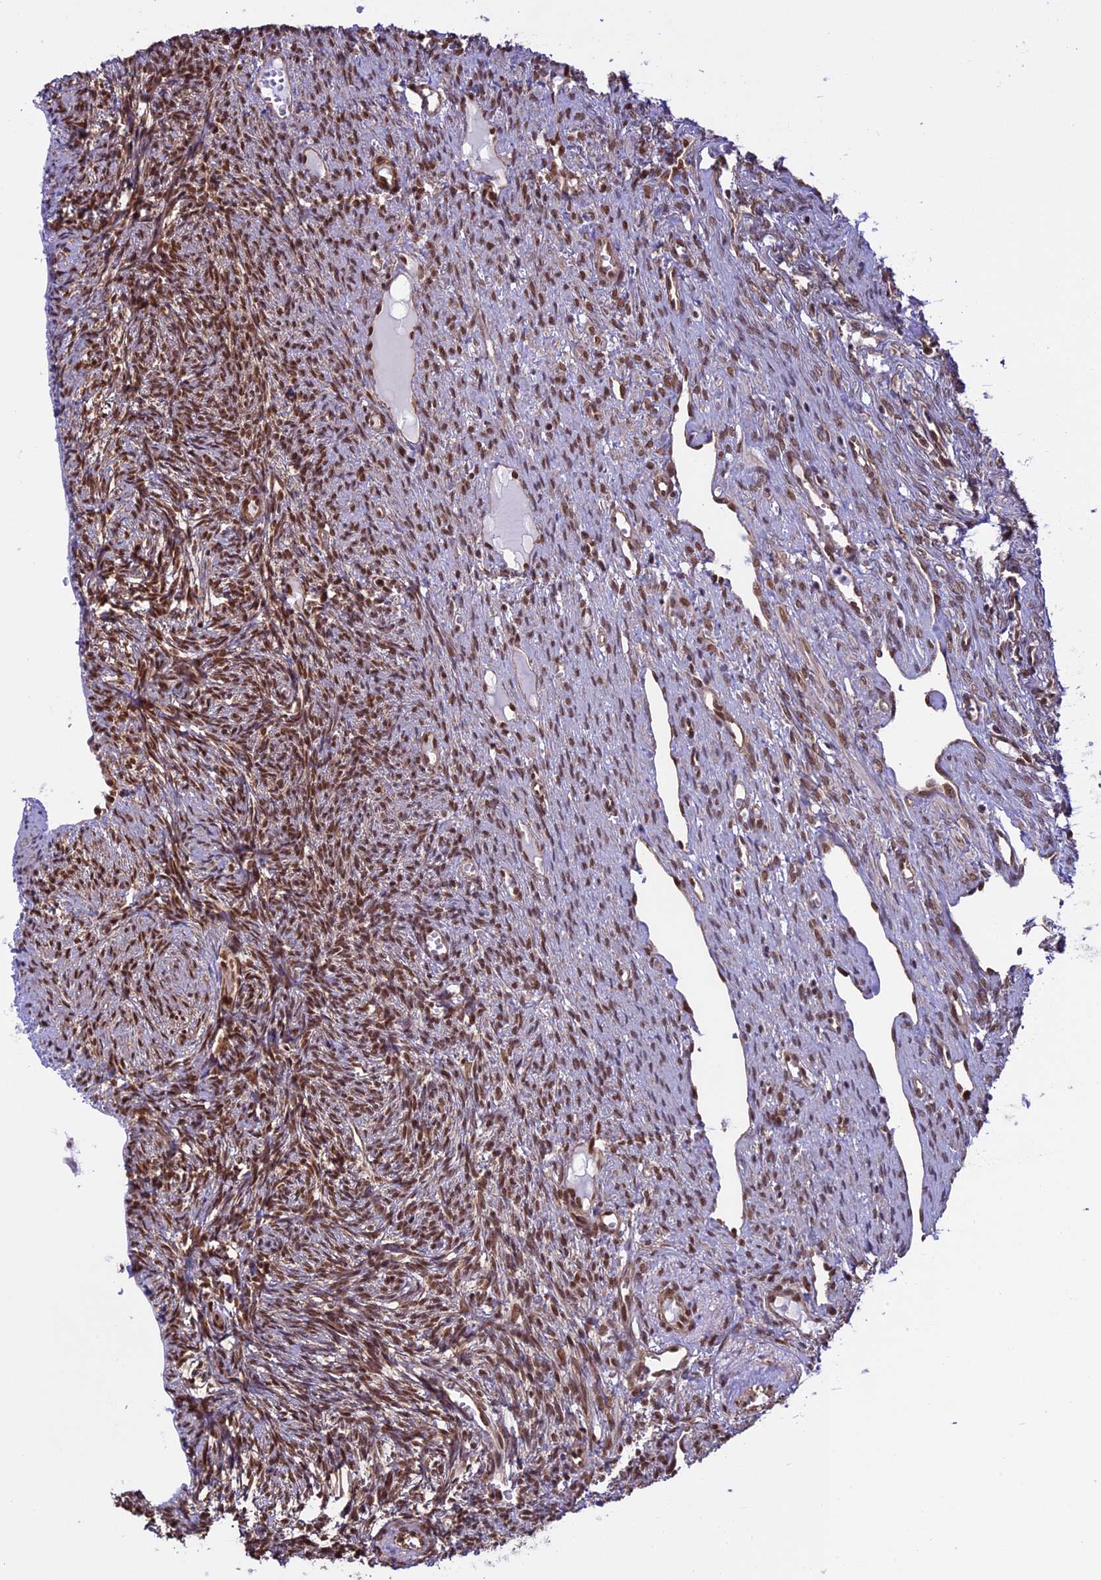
{"staining": {"intensity": "moderate", "quantity": ">75%", "location": "nuclear"}, "tissue": "ovary", "cell_type": "Ovarian stroma cells", "image_type": "normal", "snomed": [{"axis": "morphology", "description": "Normal tissue, NOS"}, {"axis": "topography", "description": "Ovary"}], "caption": "Ovary stained for a protein shows moderate nuclear positivity in ovarian stroma cells. The staining was performed using DAB, with brown indicating positive protein expression. Nuclei are stained blue with hematoxylin.", "gene": "MPHOSPH8", "patient": {"sex": "female", "age": 51}}